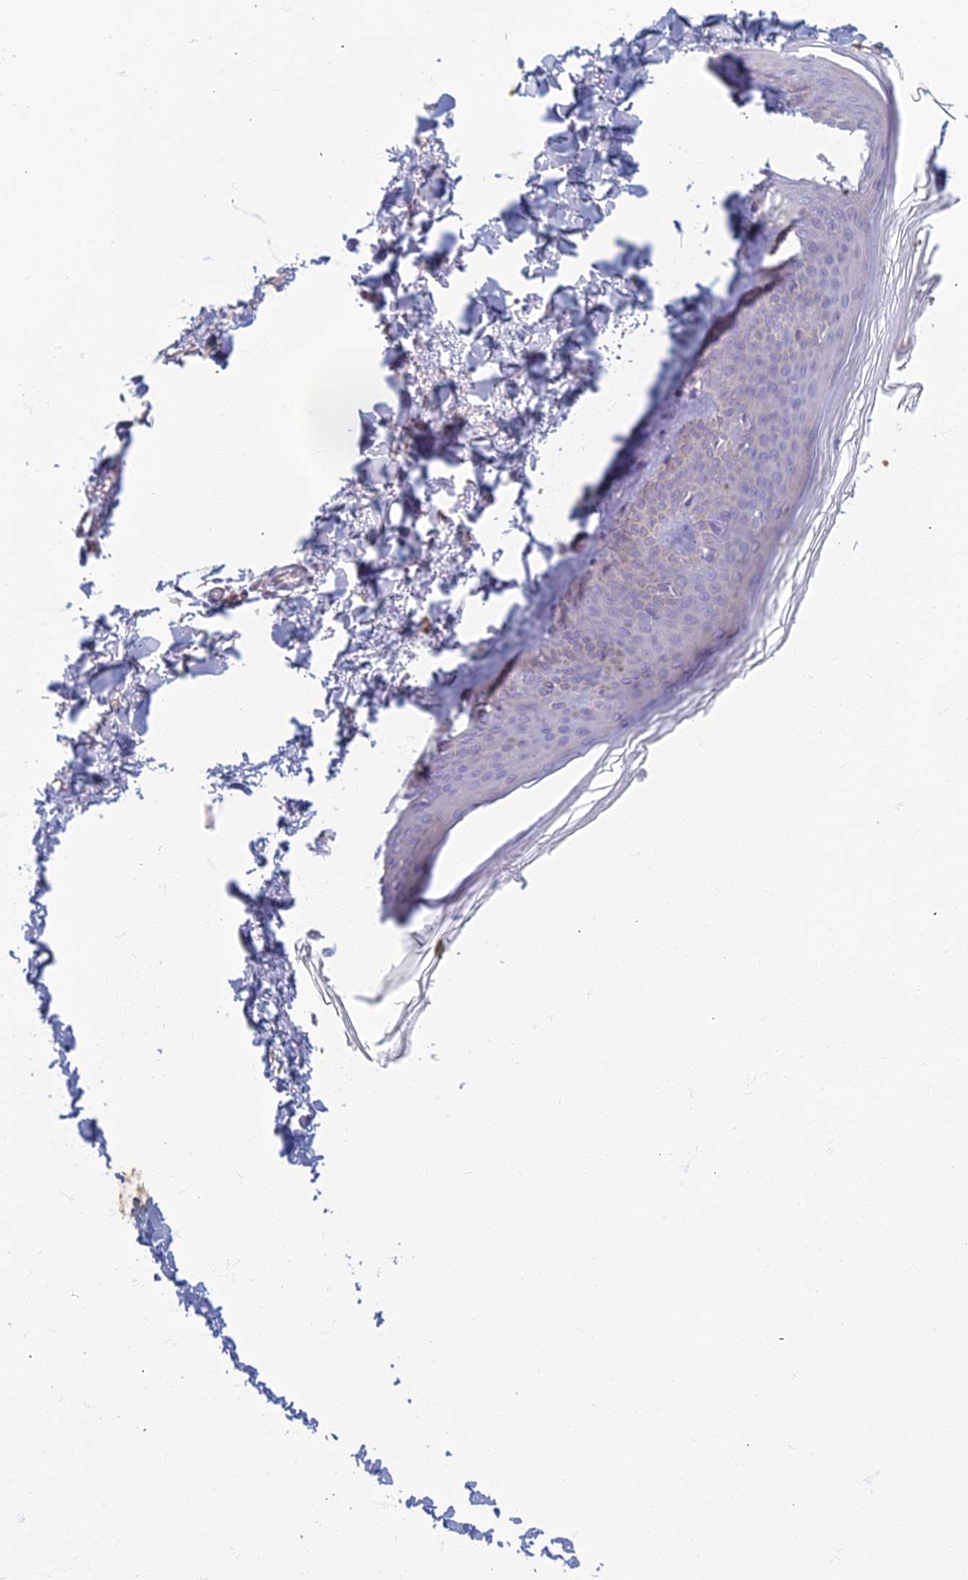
{"staining": {"intensity": "negative", "quantity": "none", "location": "none"}, "tissue": "skin", "cell_type": "Fibroblasts", "image_type": "normal", "snomed": [{"axis": "morphology", "description": "Normal tissue, NOS"}, {"axis": "topography", "description": "Skin"}], "caption": "The immunohistochemistry histopathology image has no significant expression in fibroblasts of skin.", "gene": "PROX2", "patient": {"sex": "female", "age": 27}}